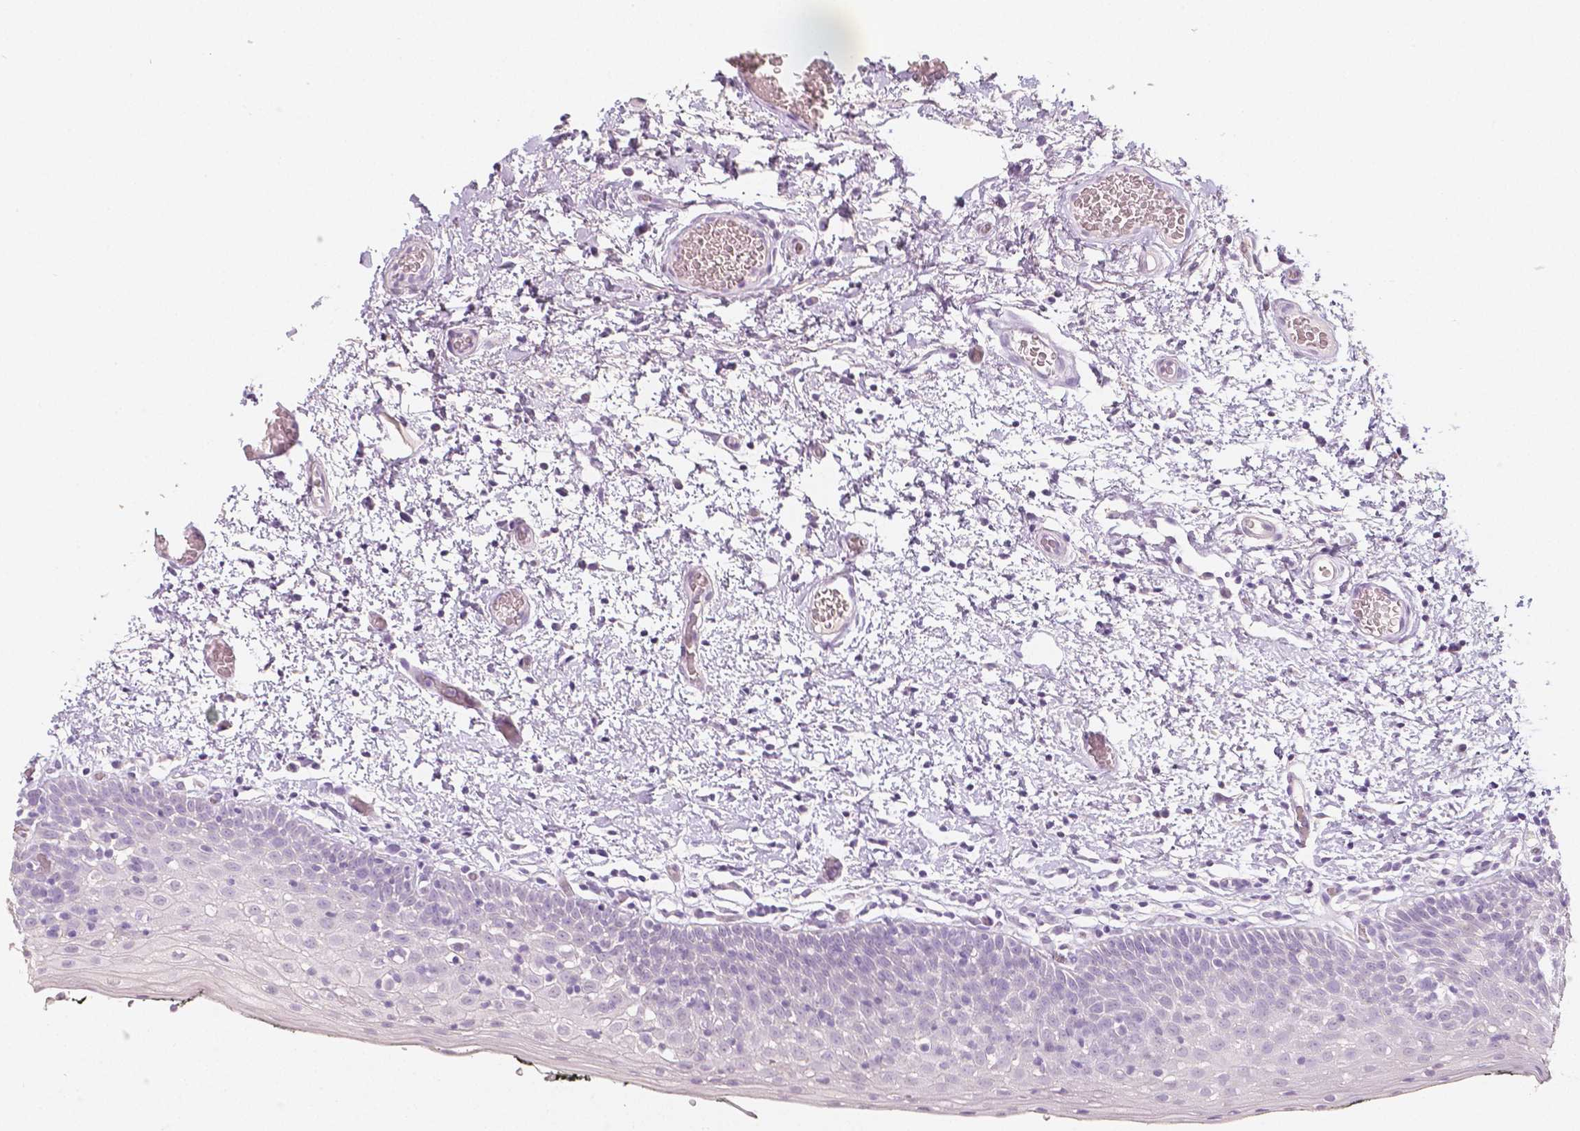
{"staining": {"intensity": "negative", "quantity": "none", "location": "none"}, "tissue": "oral mucosa", "cell_type": "Squamous epithelial cells", "image_type": "normal", "snomed": [{"axis": "morphology", "description": "Normal tissue, NOS"}, {"axis": "morphology", "description": "Squamous cell carcinoma, NOS"}, {"axis": "topography", "description": "Oral tissue"}, {"axis": "topography", "description": "Head-Neck"}], "caption": "This is a image of immunohistochemistry (IHC) staining of normal oral mucosa, which shows no positivity in squamous epithelial cells. (DAB (3,3'-diaminobenzidine) immunohistochemistry (IHC), high magnification).", "gene": "HNF1B", "patient": {"sex": "male", "age": 69}}